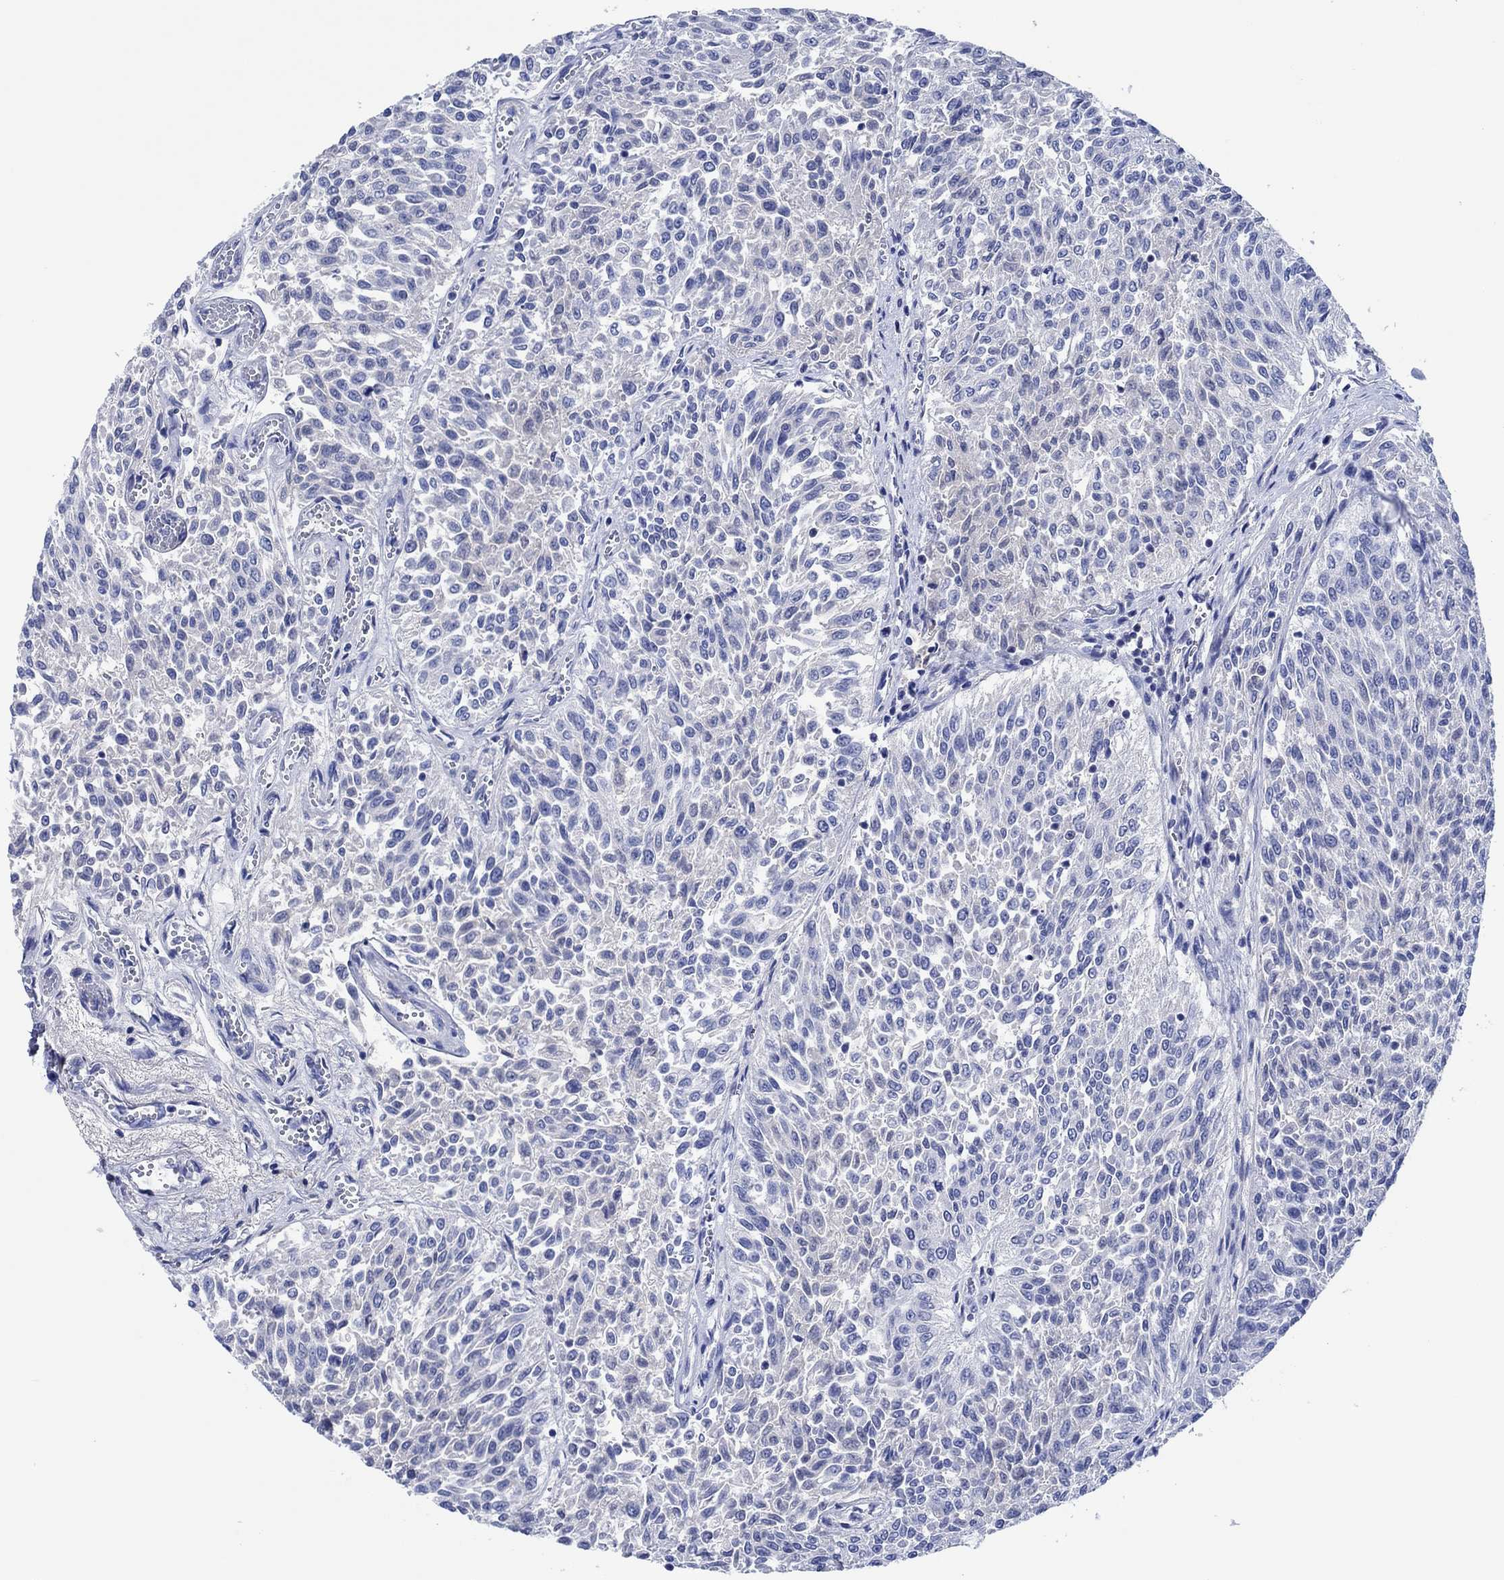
{"staining": {"intensity": "negative", "quantity": "none", "location": "none"}, "tissue": "urothelial cancer", "cell_type": "Tumor cells", "image_type": "cancer", "snomed": [{"axis": "morphology", "description": "Urothelial carcinoma, Low grade"}, {"axis": "topography", "description": "Urinary bladder"}], "caption": "Immunohistochemical staining of human urothelial carcinoma (low-grade) demonstrates no significant staining in tumor cells.", "gene": "CPNE6", "patient": {"sex": "male", "age": 78}}